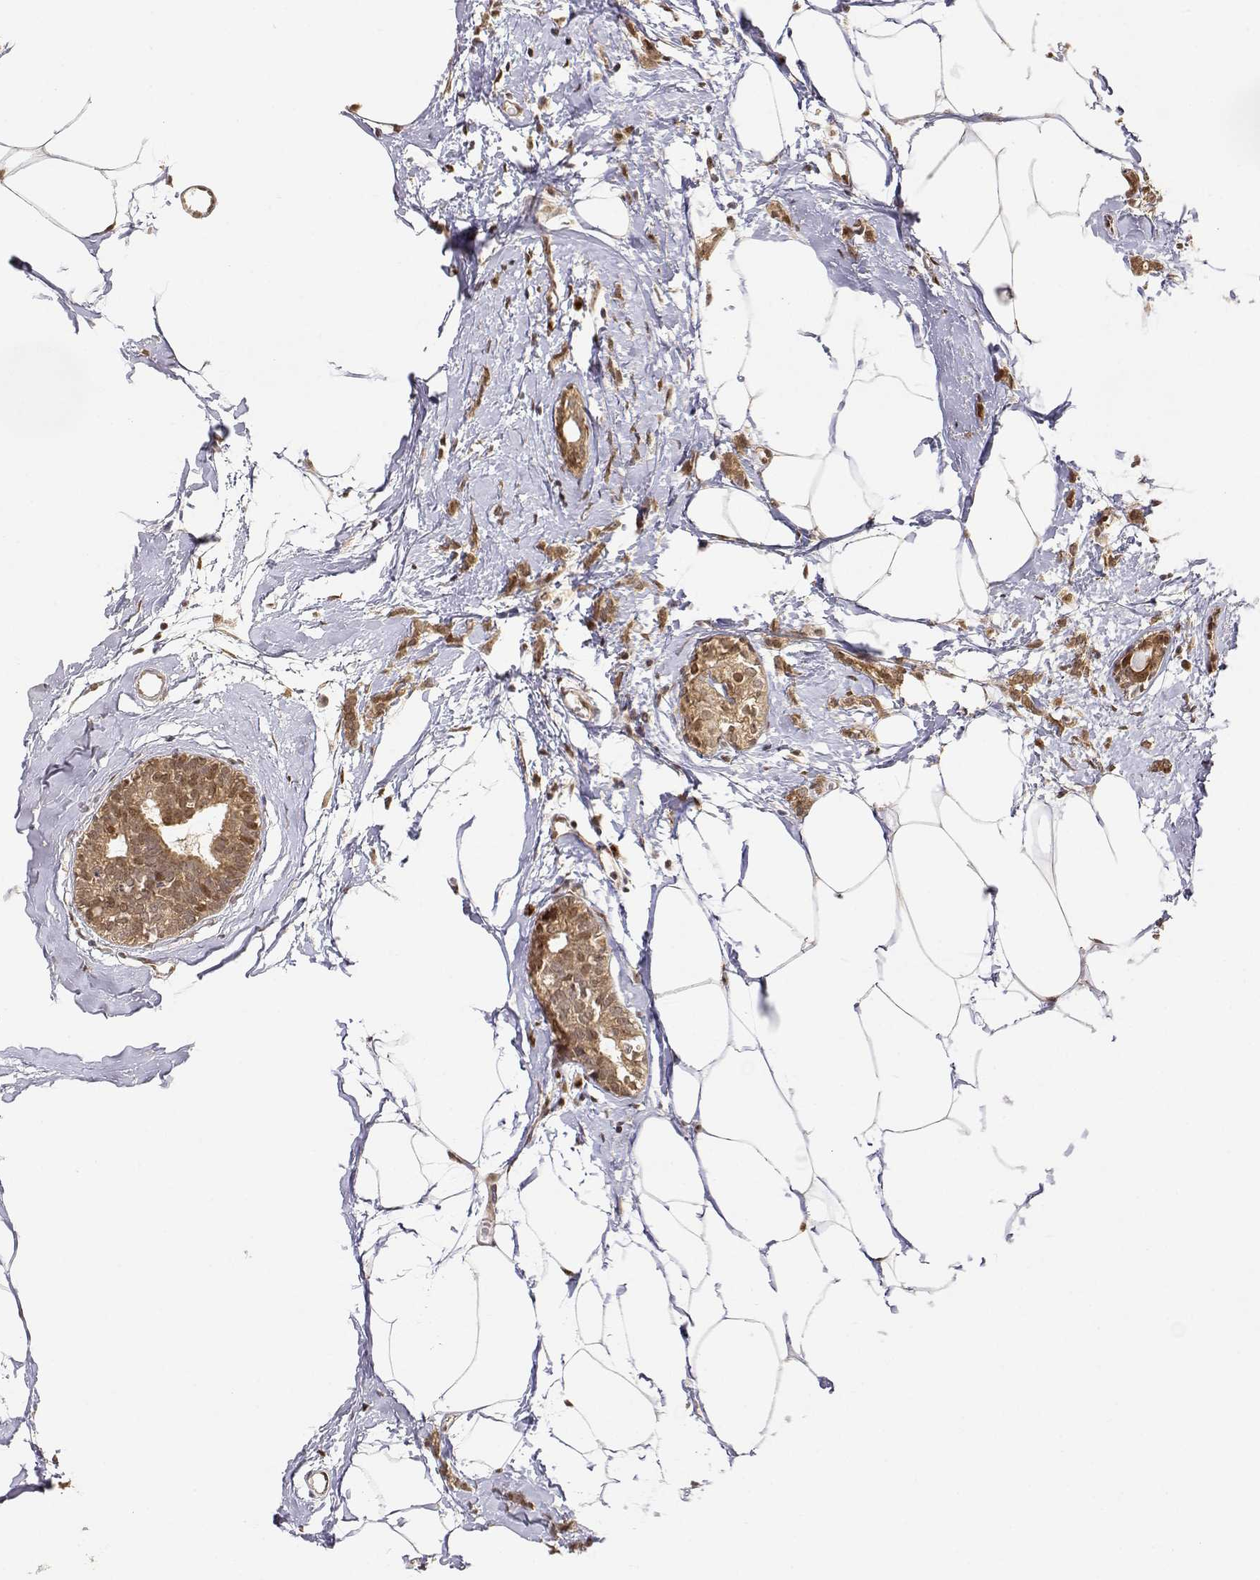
{"staining": {"intensity": "moderate", "quantity": ">75%", "location": "cytoplasmic/membranous,nuclear"}, "tissue": "breast cancer", "cell_type": "Tumor cells", "image_type": "cancer", "snomed": [{"axis": "morphology", "description": "Duct carcinoma"}, {"axis": "topography", "description": "Breast"}], "caption": "DAB immunohistochemical staining of human breast intraductal carcinoma shows moderate cytoplasmic/membranous and nuclear protein staining in approximately >75% of tumor cells.", "gene": "BRCA1", "patient": {"sex": "female", "age": 40}}